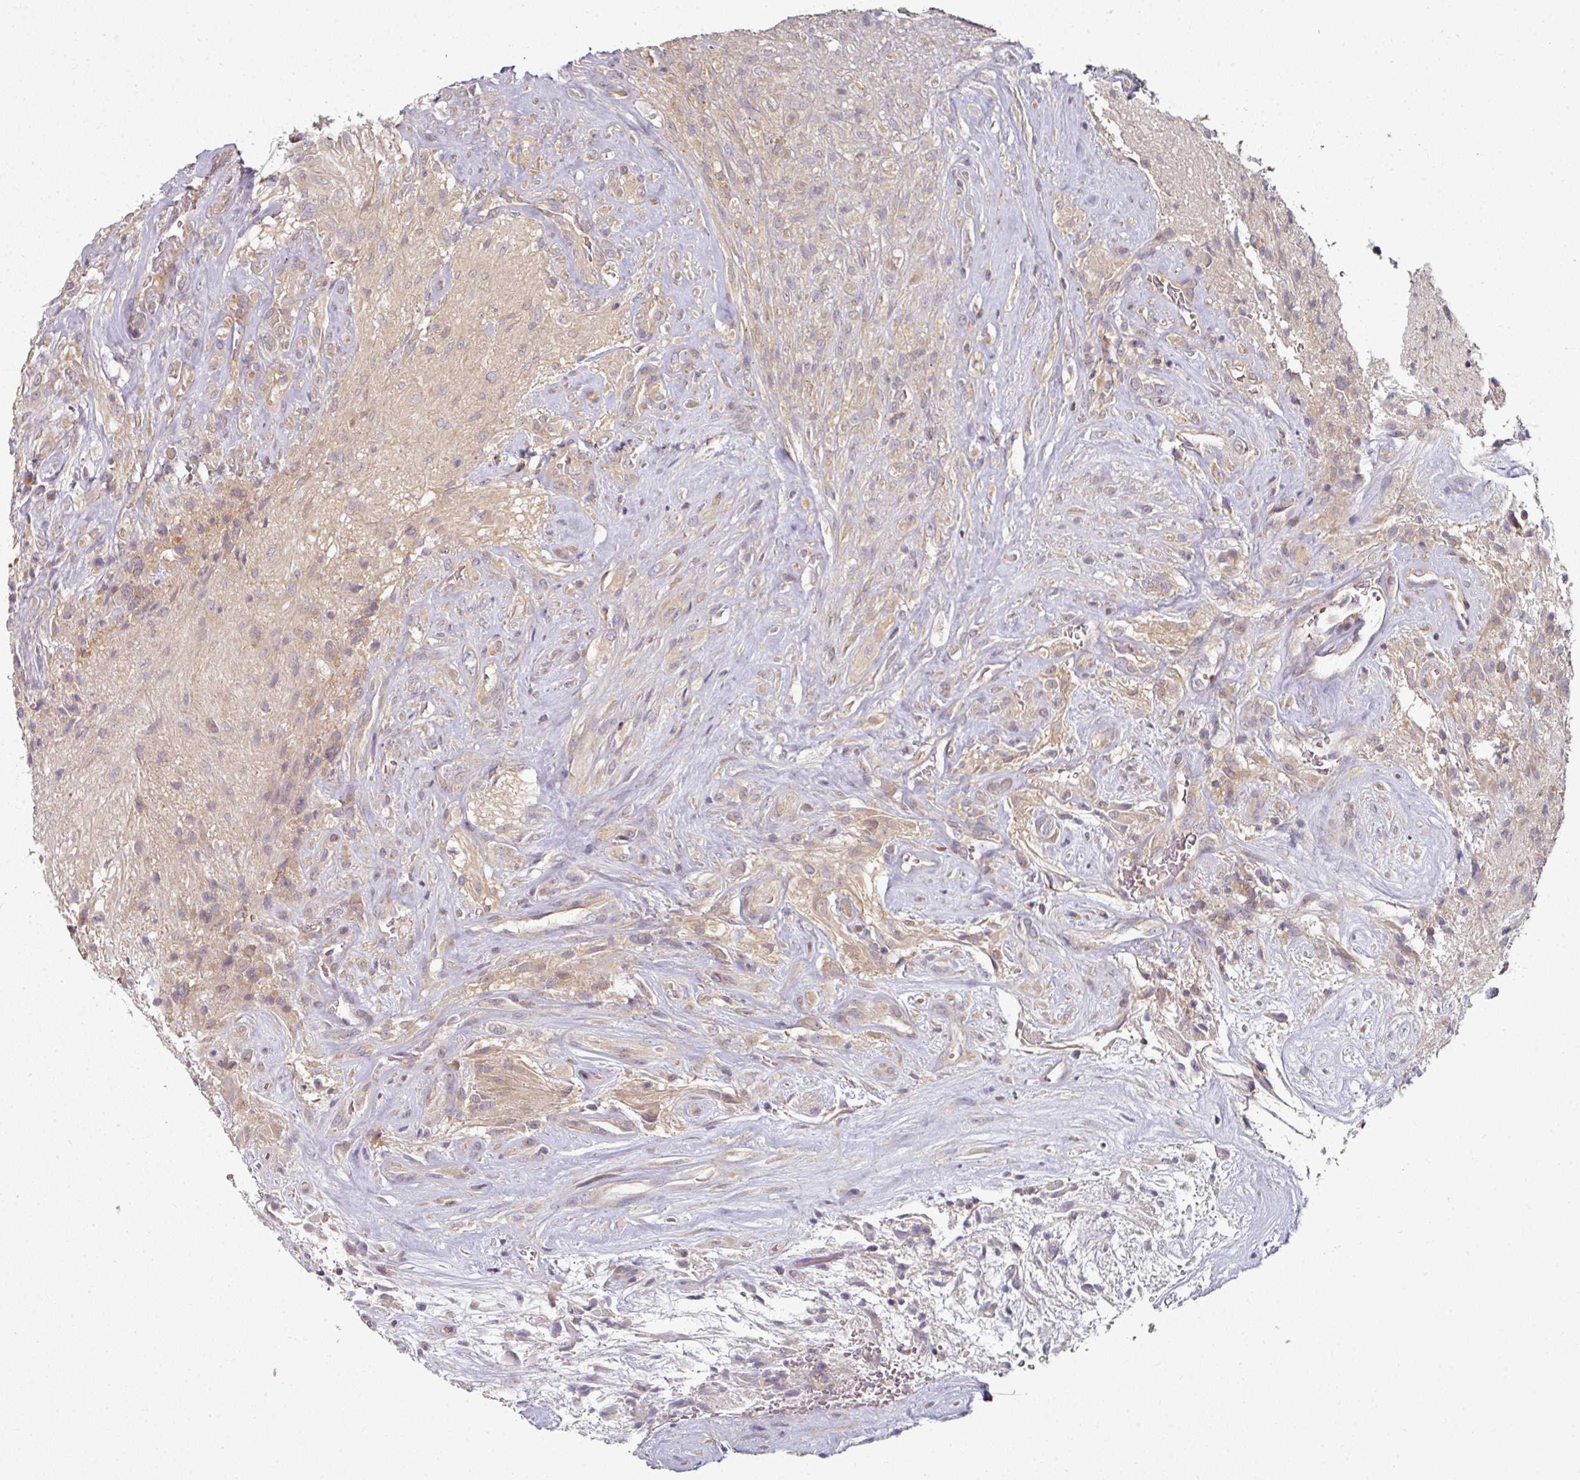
{"staining": {"intensity": "moderate", "quantity": "25%-75%", "location": "cytoplasmic/membranous"}, "tissue": "glioma", "cell_type": "Tumor cells", "image_type": "cancer", "snomed": [{"axis": "morphology", "description": "Glioma, malignant, High grade"}, {"axis": "topography", "description": "Brain"}], "caption": "This is an image of immunohistochemistry (IHC) staining of glioma, which shows moderate staining in the cytoplasmic/membranous of tumor cells.", "gene": "MAP2K2", "patient": {"sex": "male", "age": 56}}